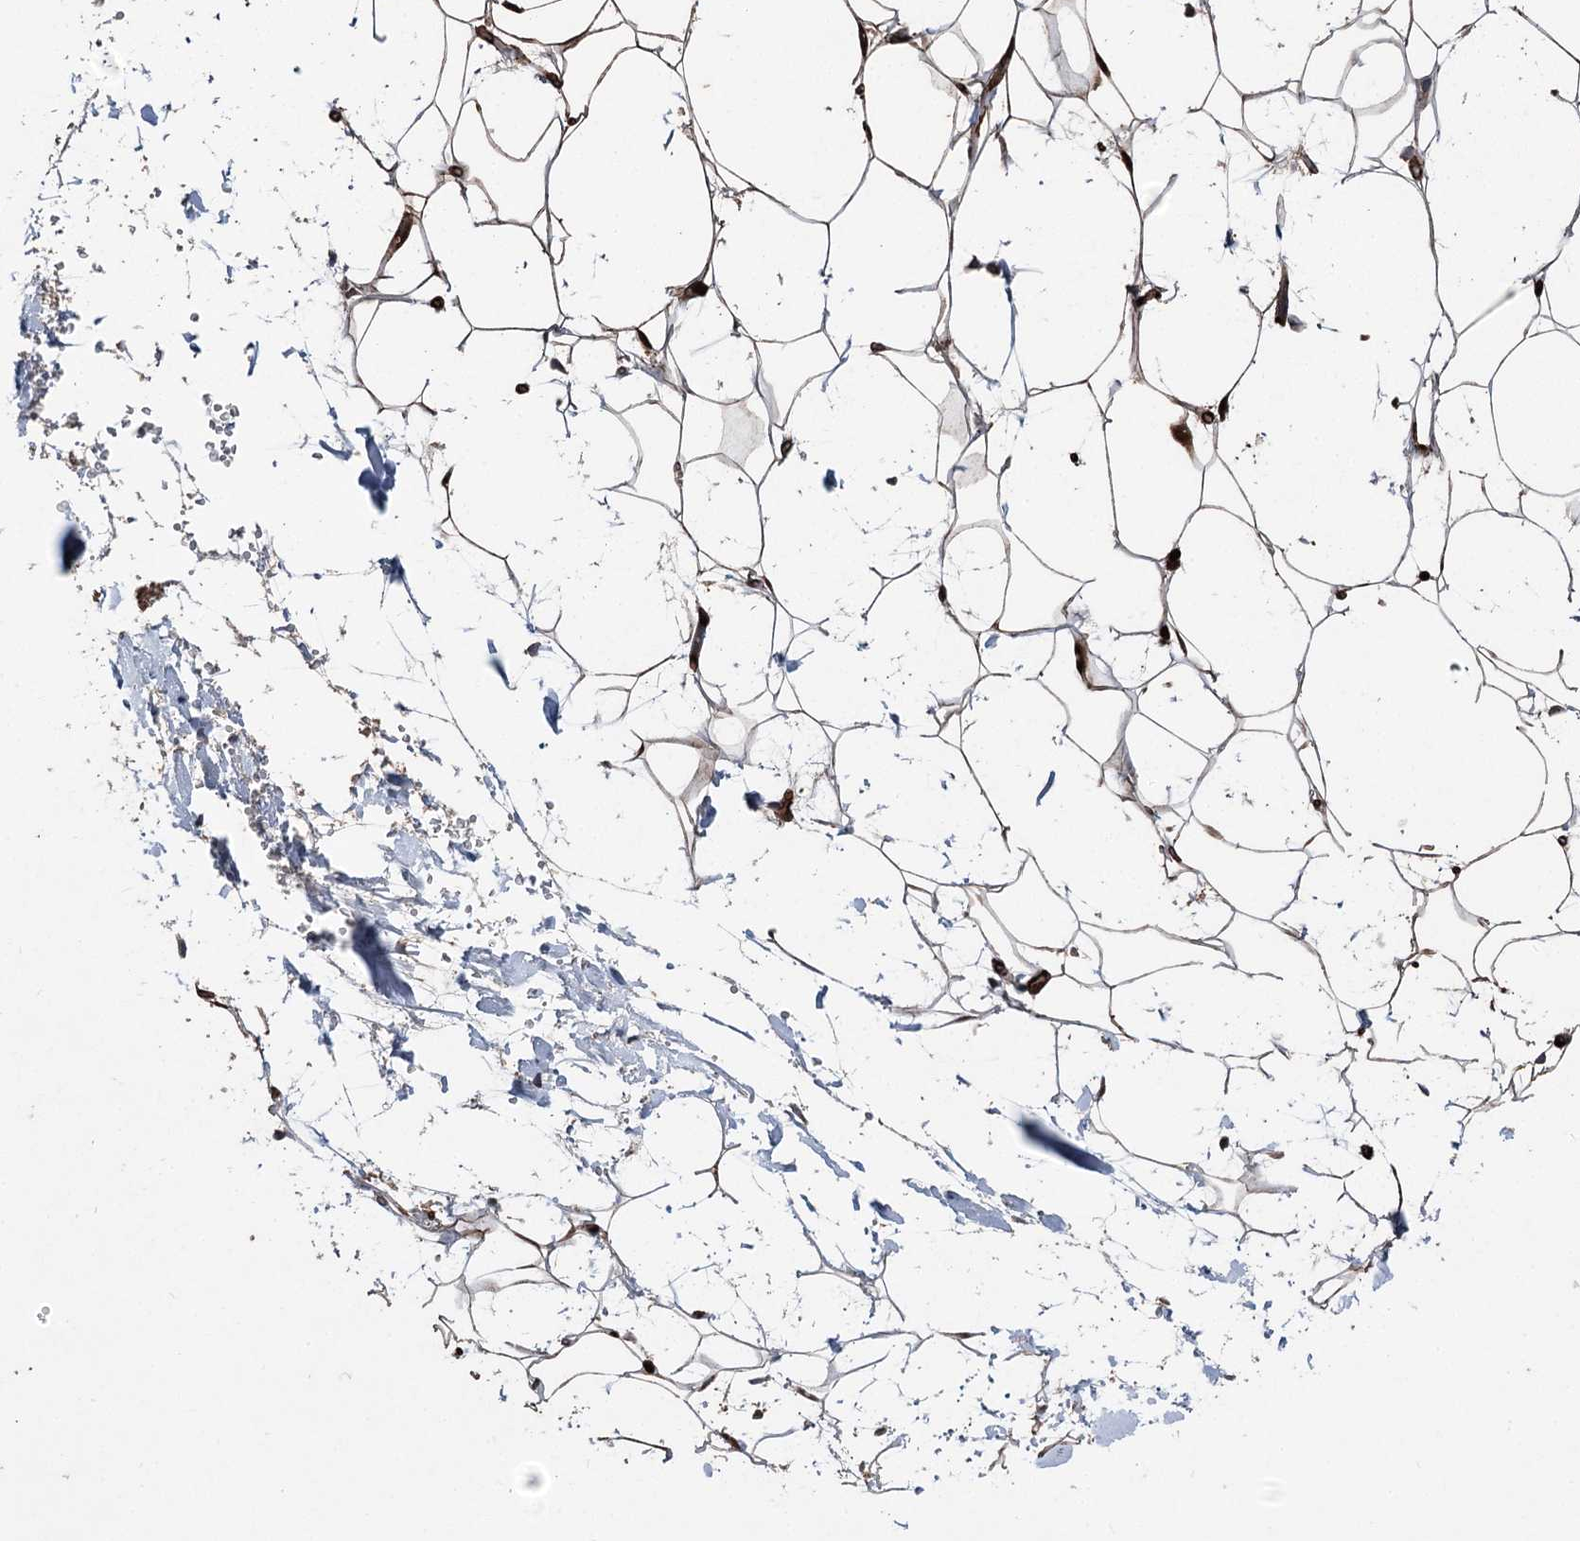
{"staining": {"intensity": "moderate", "quantity": "25%-75%", "location": "cytoplasmic/membranous"}, "tissue": "adipose tissue", "cell_type": "Adipocytes", "image_type": "normal", "snomed": [{"axis": "morphology", "description": "Normal tissue, NOS"}, {"axis": "topography", "description": "Breast"}], "caption": "Benign adipose tissue reveals moderate cytoplasmic/membranous expression in approximately 25%-75% of adipocytes.", "gene": "MAPK8IP2", "patient": {"sex": "female", "age": 26}}